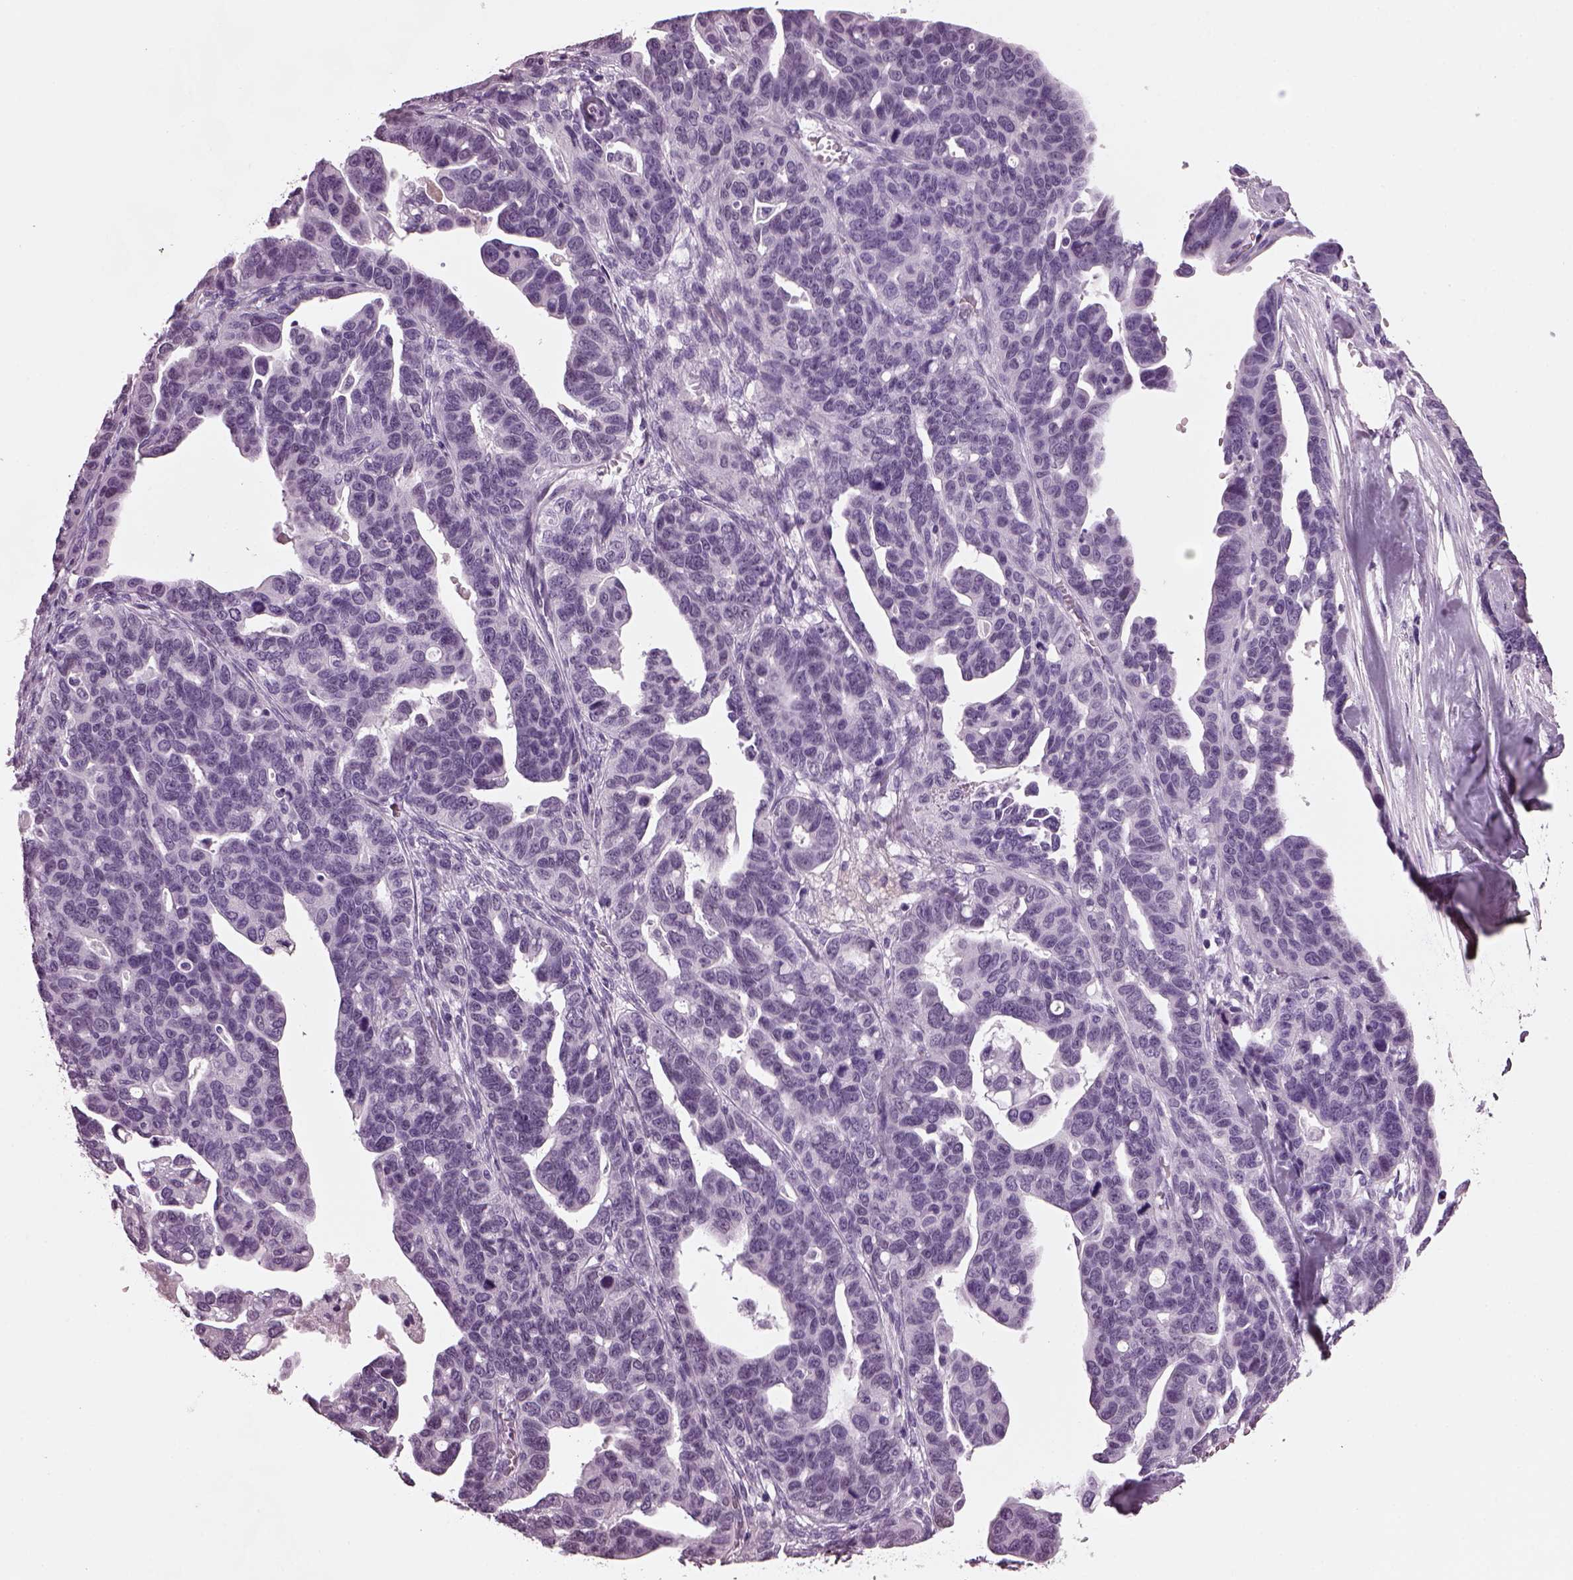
{"staining": {"intensity": "negative", "quantity": "none", "location": "none"}, "tissue": "ovarian cancer", "cell_type": "Tumor cells", "image_type": "cancer", "snomed": [{"axis": "morphology", "description": "Cystadenocarcinoma, serous, NOS"}, {"axis": "topography", "description": "Ovary"}], "caption": "Immunohistochemical staining of ovarian cancer shows no significant positivity in tumor cells.", "gene": "KRTAP3-2", "patient": {"sex": "female", "age": 69}}